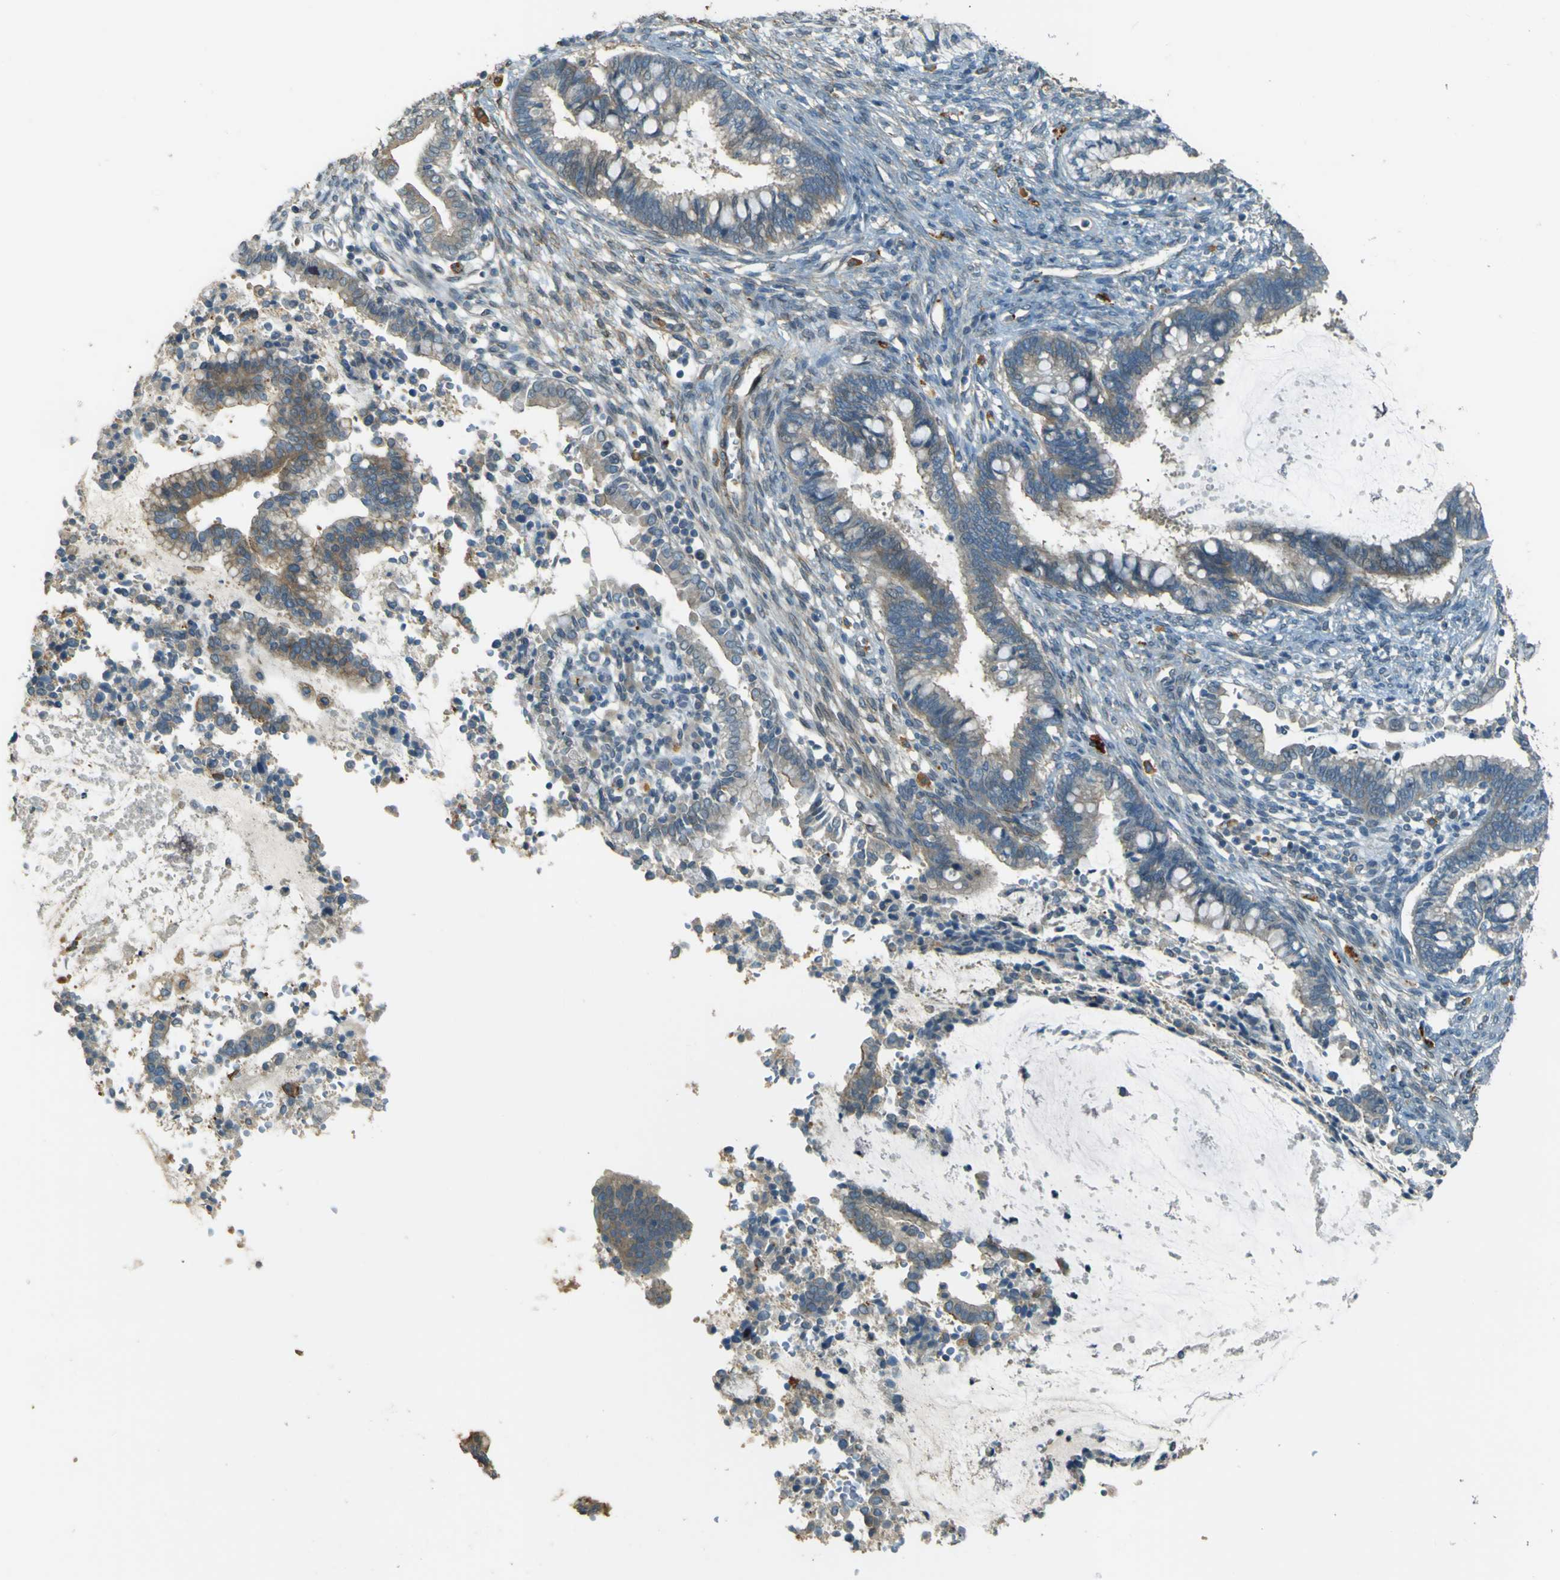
{"staining": {"intensity": "moderate", "quantity": "<25%", "location": "cytoplasmic/membranous"}, "tissue": "cervical cancer", "cell_type": "Tumor cells", "image_type": "cancer", "snomed": [{"axis": "morphology", "description": "Adenocarcinoma, NOS"}, {"axis": "topography", "description": "Cervix"}], "caption": "Immunohistochemistry (IHC) of cervical adenocarcinoma exhibits low levels of moderate cytoplasmic/membranous expression in about <25% of tumor cells. (brown staining indicates protein expression, while blue staining denotes nuclei).", "gene": "NEXN", "patient": {"sex": "female", "age": 44}}